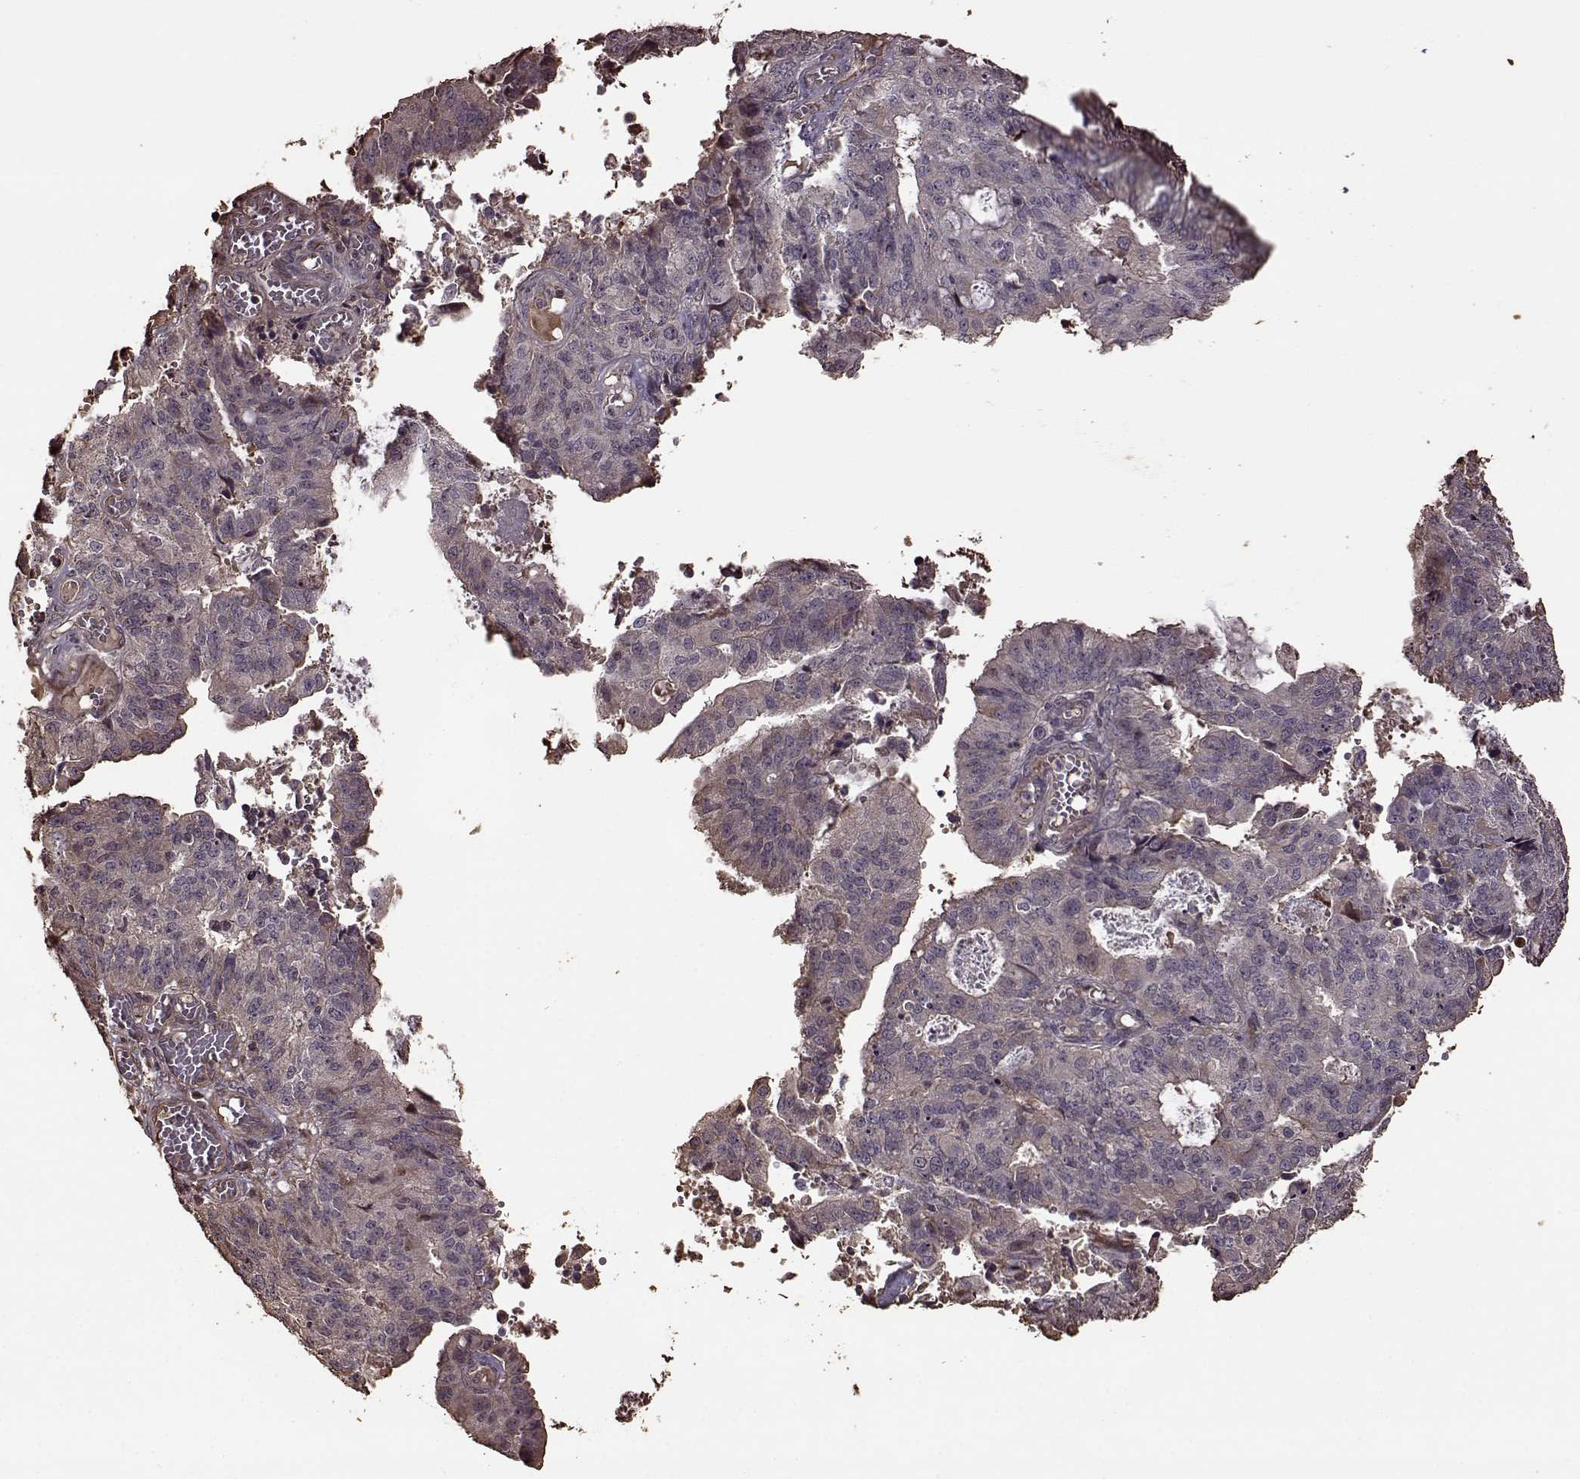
{"staining": {"intensity": "negative", "quantity": "none", "location": "none"}, "tissue": "endometrial cancer", "cell_type": "Tumor cells", "image_type": "cancer", "snomed": [{"axis": "morphology", "description": "Adenocarcinoma, NOS"}, {"axis": "topography", "description": "Endometrium"}], "caption": "A micrograph of adenocarcinoma (endometrial) stained for a protein reveals no brown staining in tumor cells.", "gene": "FBXW11", "patient": {"sex": "female", "age": 82}}